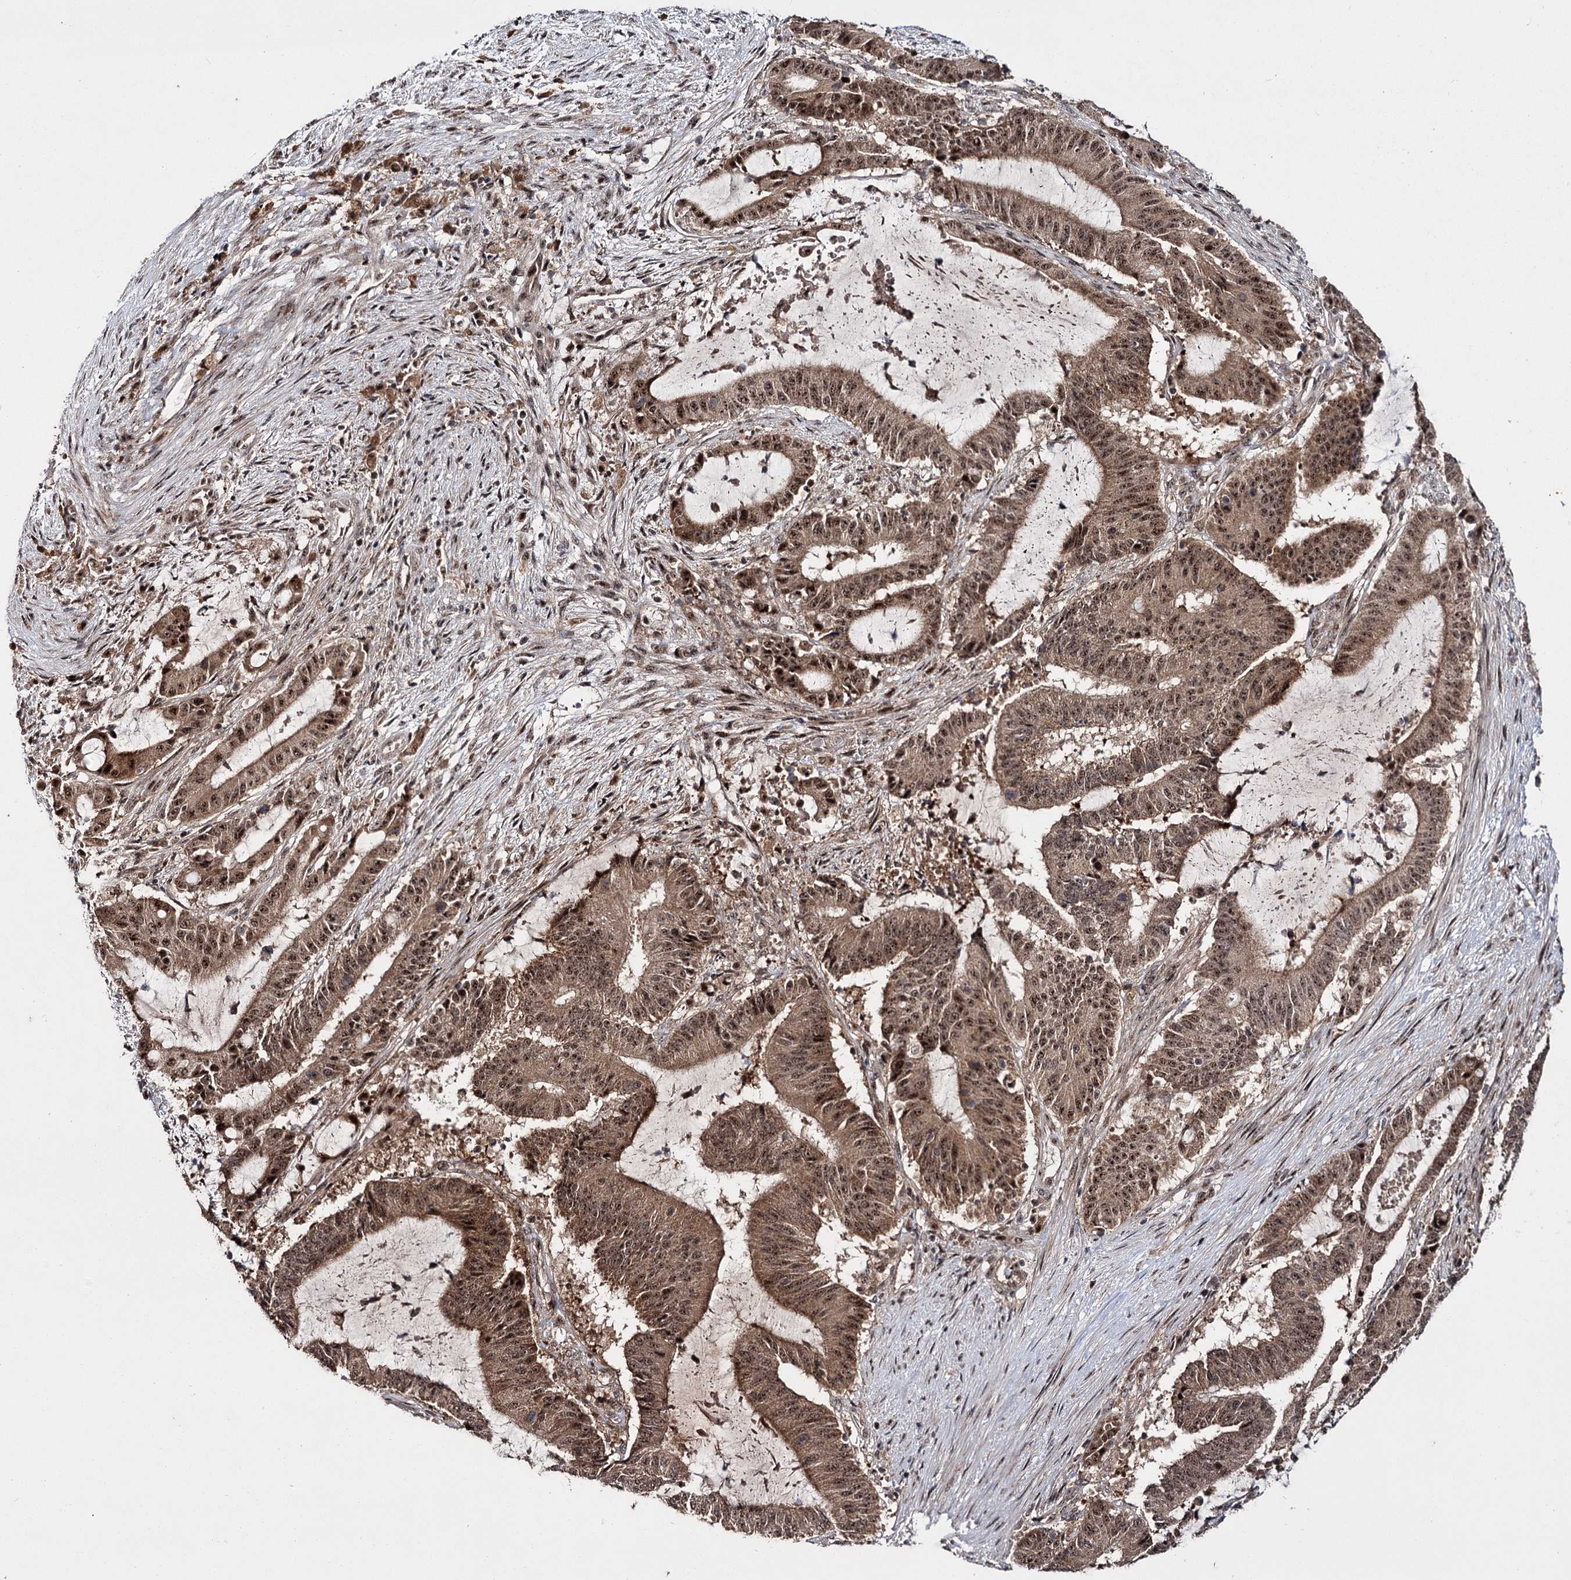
{"staining": {"intensity": "moderate", "quantity": ">75%", "location": "cytoplasmic/membranous,nuclear"}, "tissue": "liver cancer", "cell_type": "Tumor cells", "image_type": "cancer", "snomed": [{"axis": "morphology", "description": "Normal tissue, NOS"}, {"axis": "morphology", "description": "Cholangiocarcinoma"}, {"axis": "topography", "description": "Liver"}, {"axis": "topography", "description": "Peripheral nerve tissue"}], "caption": "A photomicrograph of liver cancer stained for a protein reveals moderate cytoplasmic/membranous and nuclear brown staining in tumor cells.", "gene": "MKNK2", "patient": {"sex": "female", "age": 73}}